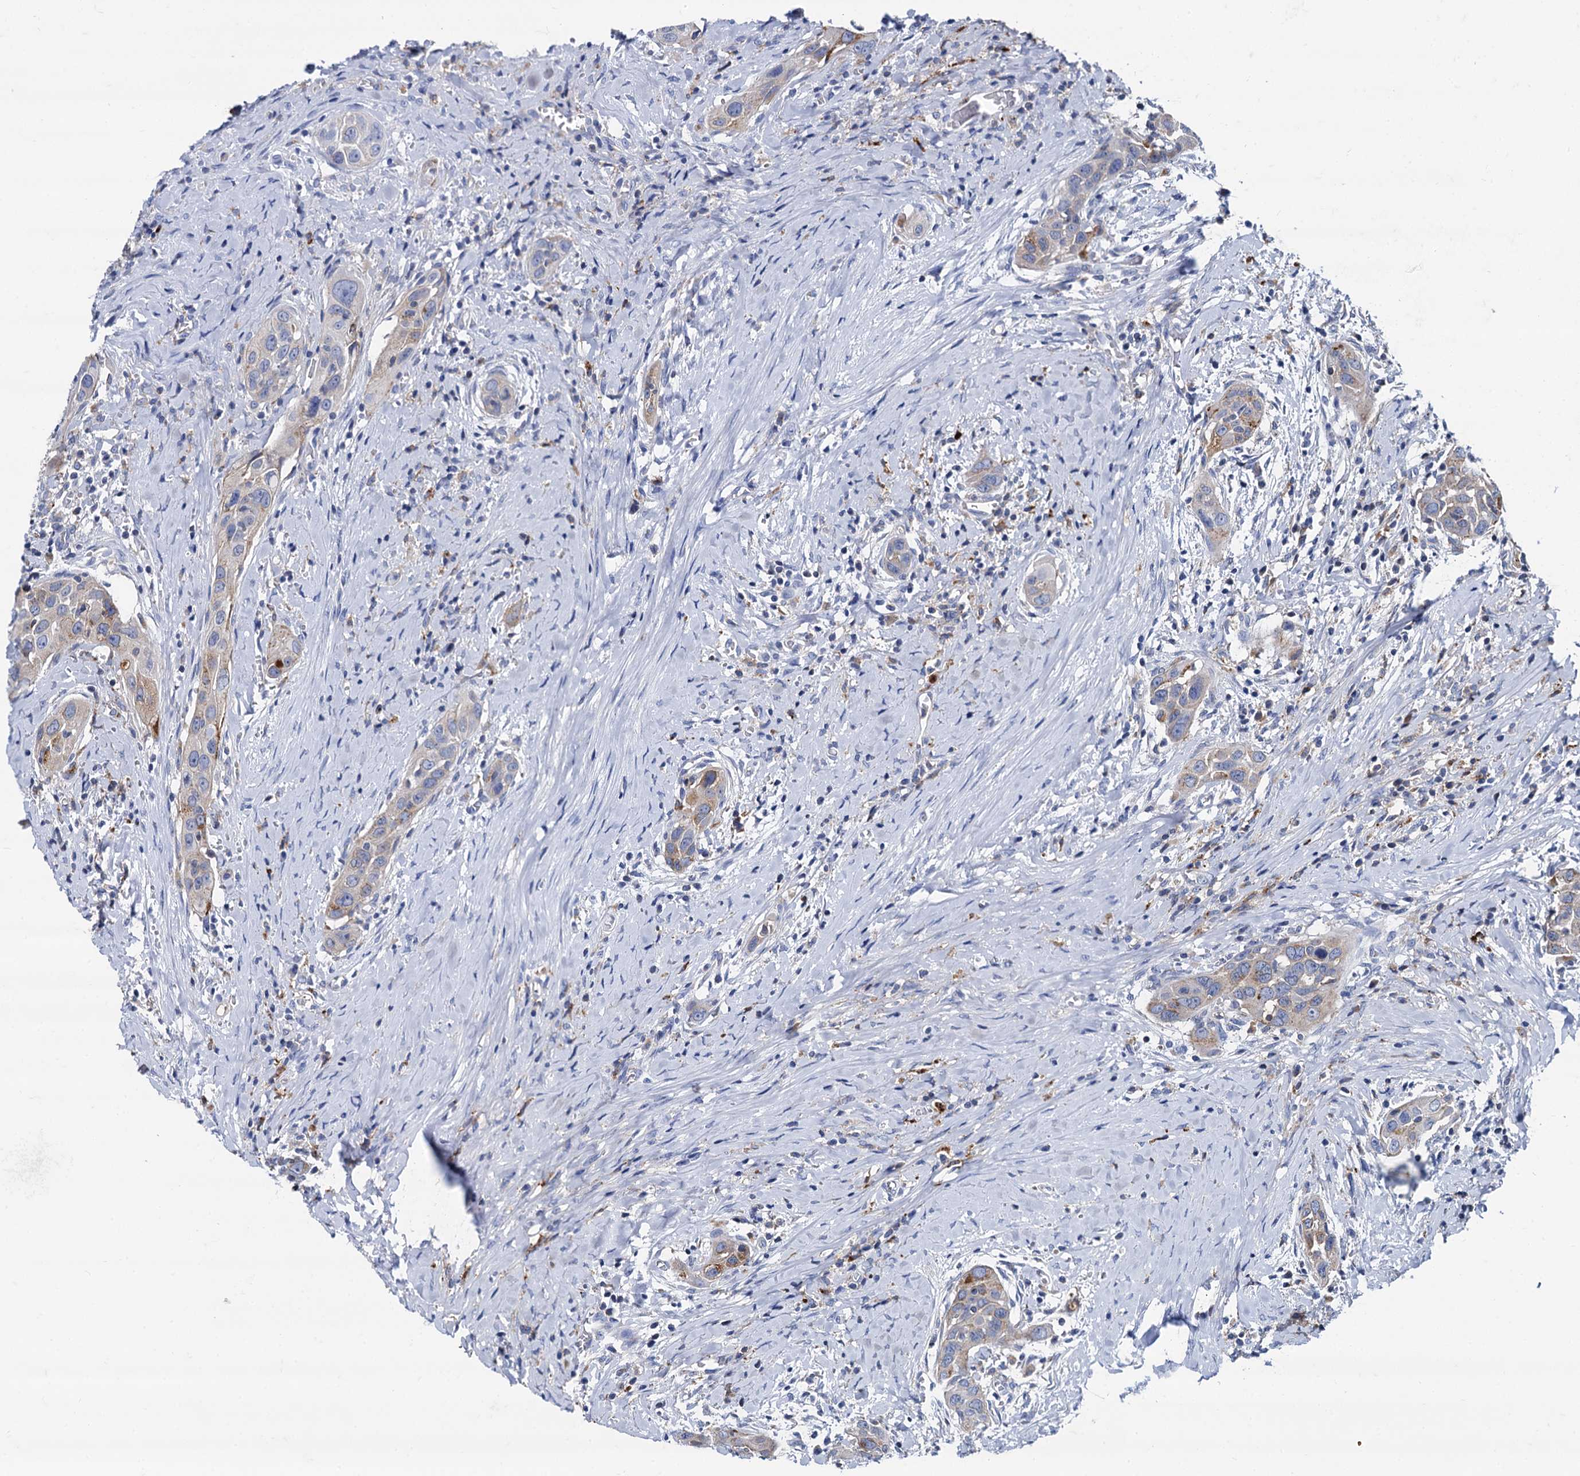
{"staining": {"intensity": "strong", "quantity": "25%-75%", "location": "cytoplasmic/membranous"}, "tissue": "head and neck cancer", "cell_type": "Tumor cells", "image_type": "cancer", "snomed": [{"axis": "morphology", "description": "Squamous cell carcinoma, NOS"}, {"axis": "topography", "description": "Oral tissue"}, {"axis": "topography", "description": "Head-Neck"}], "caption": "The image shows staining of head and neck cancer, revealing strong cytoplasmic/membranous protein staining (brown color) within tumor cells.", "gene": "APOD", "patient": {"sex": "female", "age": 50}}